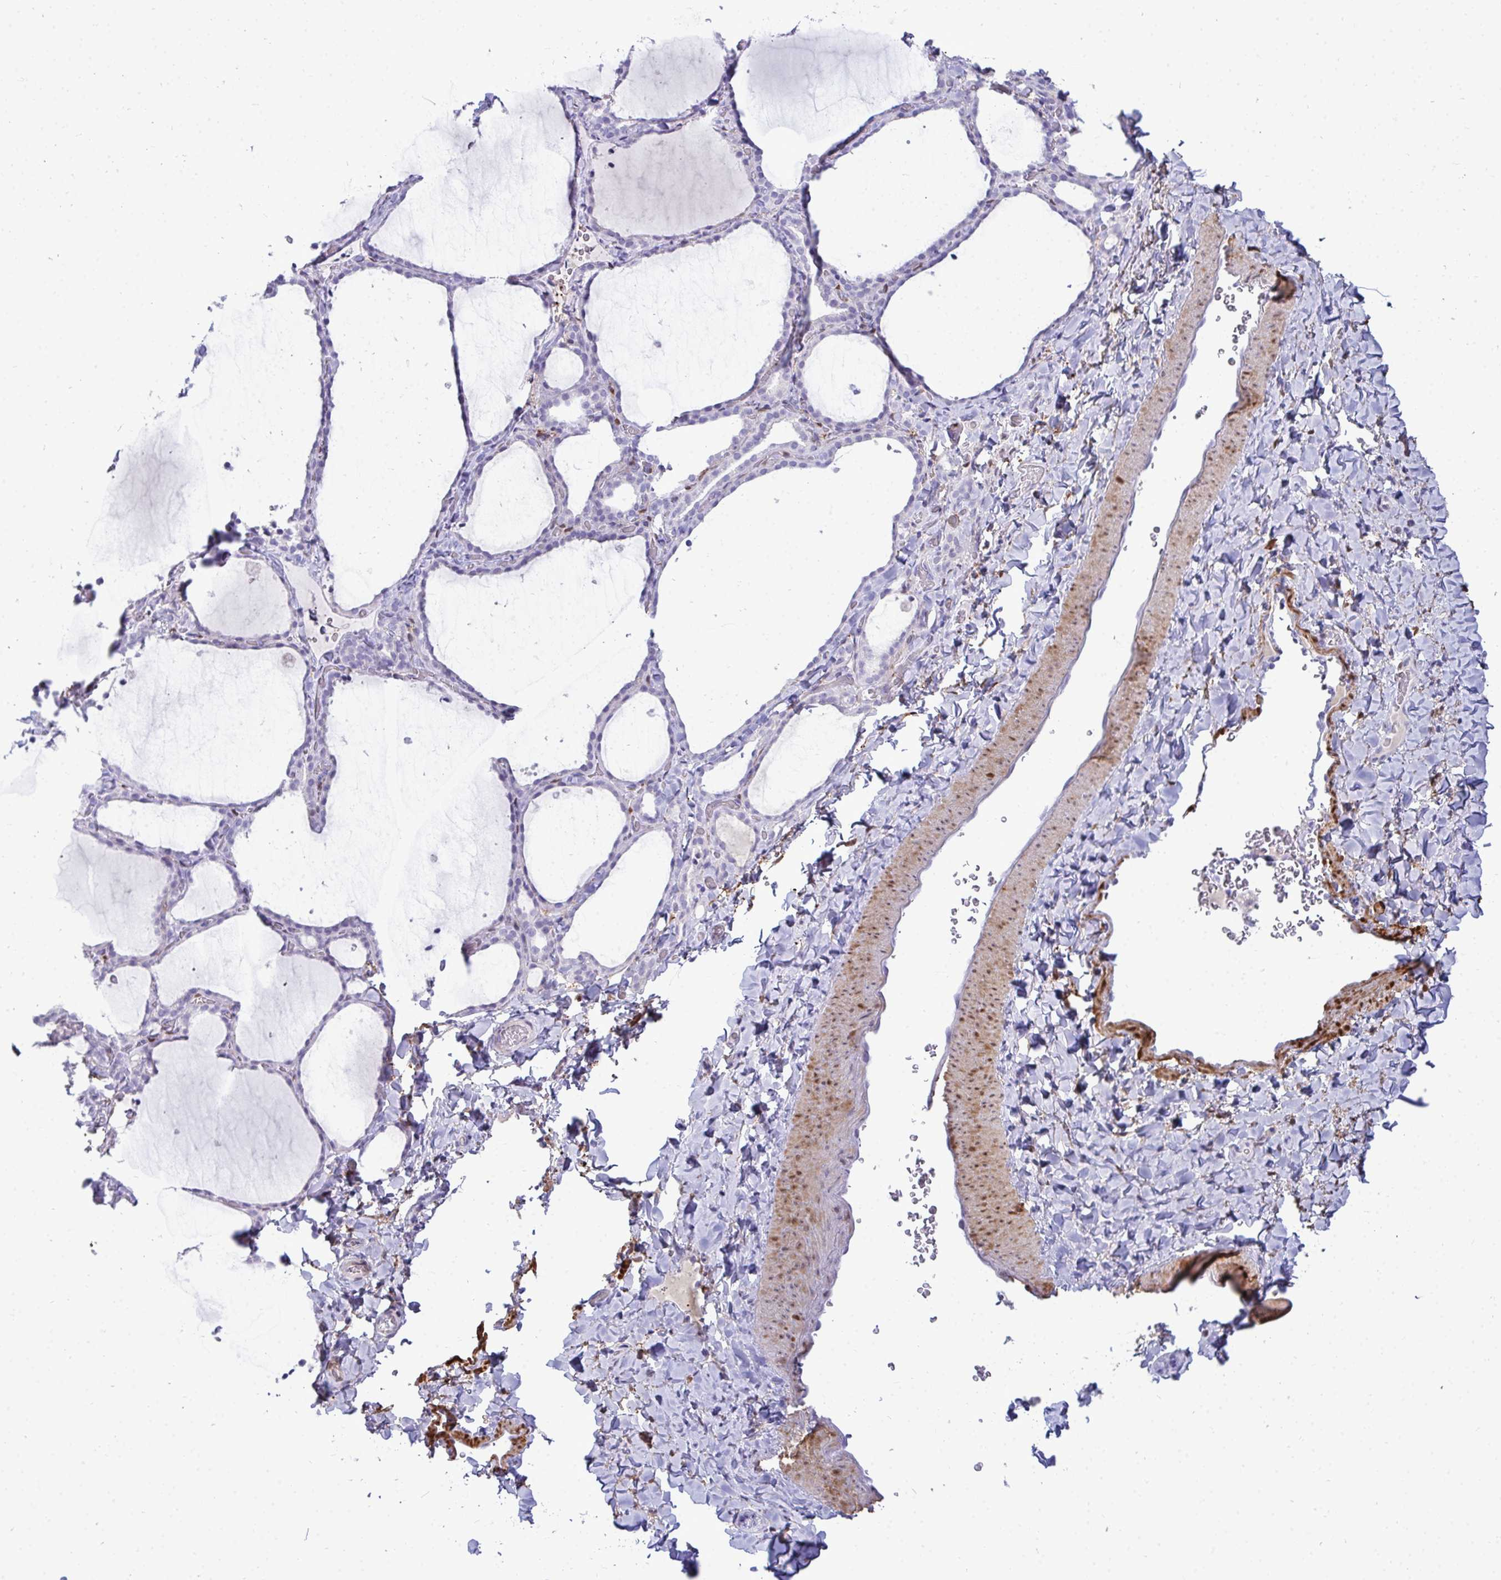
{"staining": {"intensity": "negative", "quantity": "none", "location": "none"}, "tissue": "thyroid gland", "cell_type": "Glandular cells", "image_type": "normal", "snomed": [{"axis": "morphology", "description": "Normal tissue, NOS"}, {"axis": "topography", "description": "Thyroid gland"}], "caption": "Immunohistochemistry (IHC) photomicrograph of normal human thyroid gland stained for a protein (brown), which displays no positivity in glandular cells. The staining is performed using DAB (3,3'-diaminobenzidine) brown chromogen with nuclei counter-stained in using hematoxylin.", "gene": "HSPB6", "patient": {"sex": "female", "age": 22}}